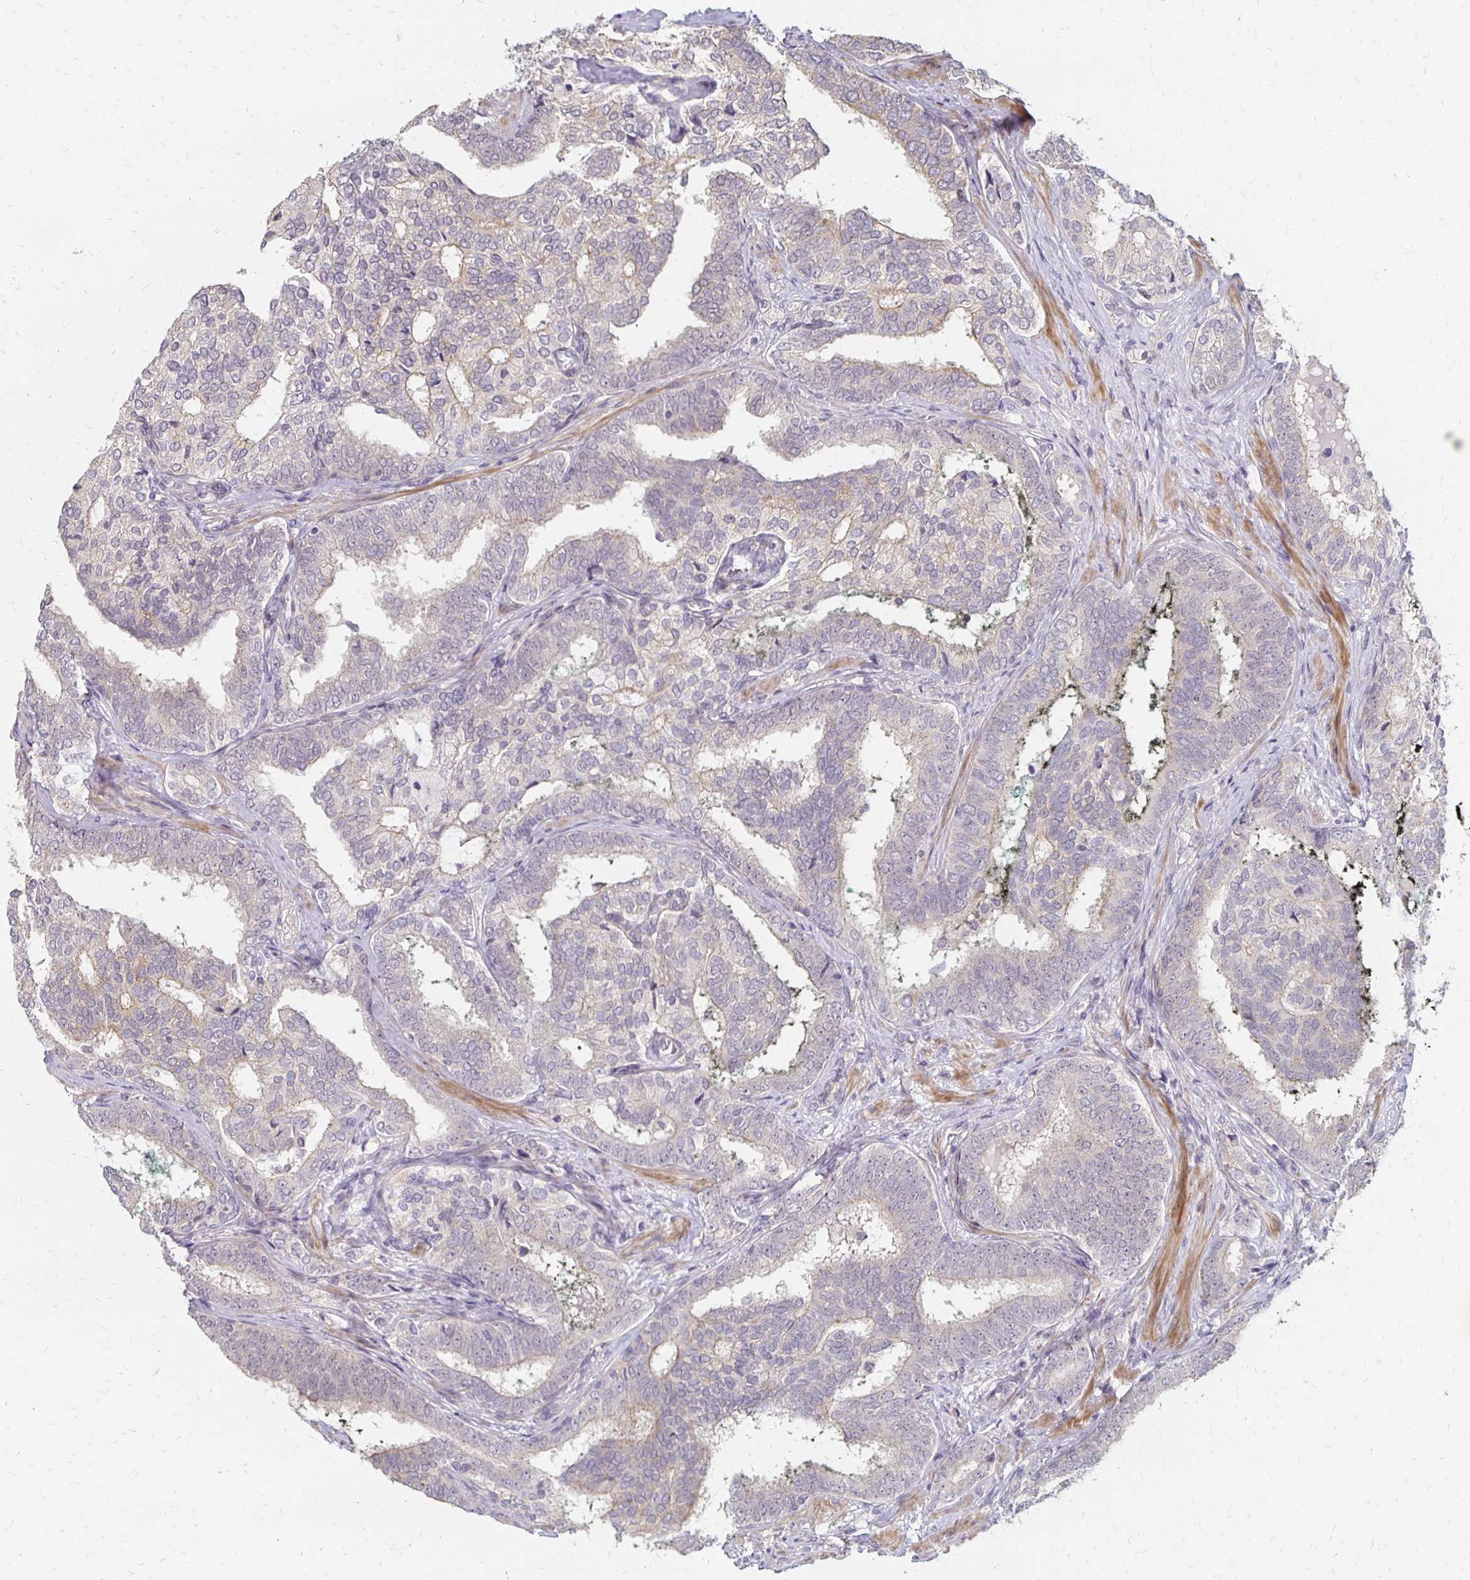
{"staining": {"intensity": "weak", "quantity": "<25%", "location": "cytoplasmic/membranous"}, "tissue": "prostate cancer", "cell_type": "Tumor cells", "image_type": "cancer", "snomed": [{"axis": "morphology", "description": "Adenocarcinoma, High grade"}, {"axis": "topography", "description": "Prostate"}], "caption": "IHC of human adenocarcinoma (high-grade) (prostate) reveals no positivity in tumor cells.", "gene": "PRKCB", "patient": {"sex": "male", "age": 72}}